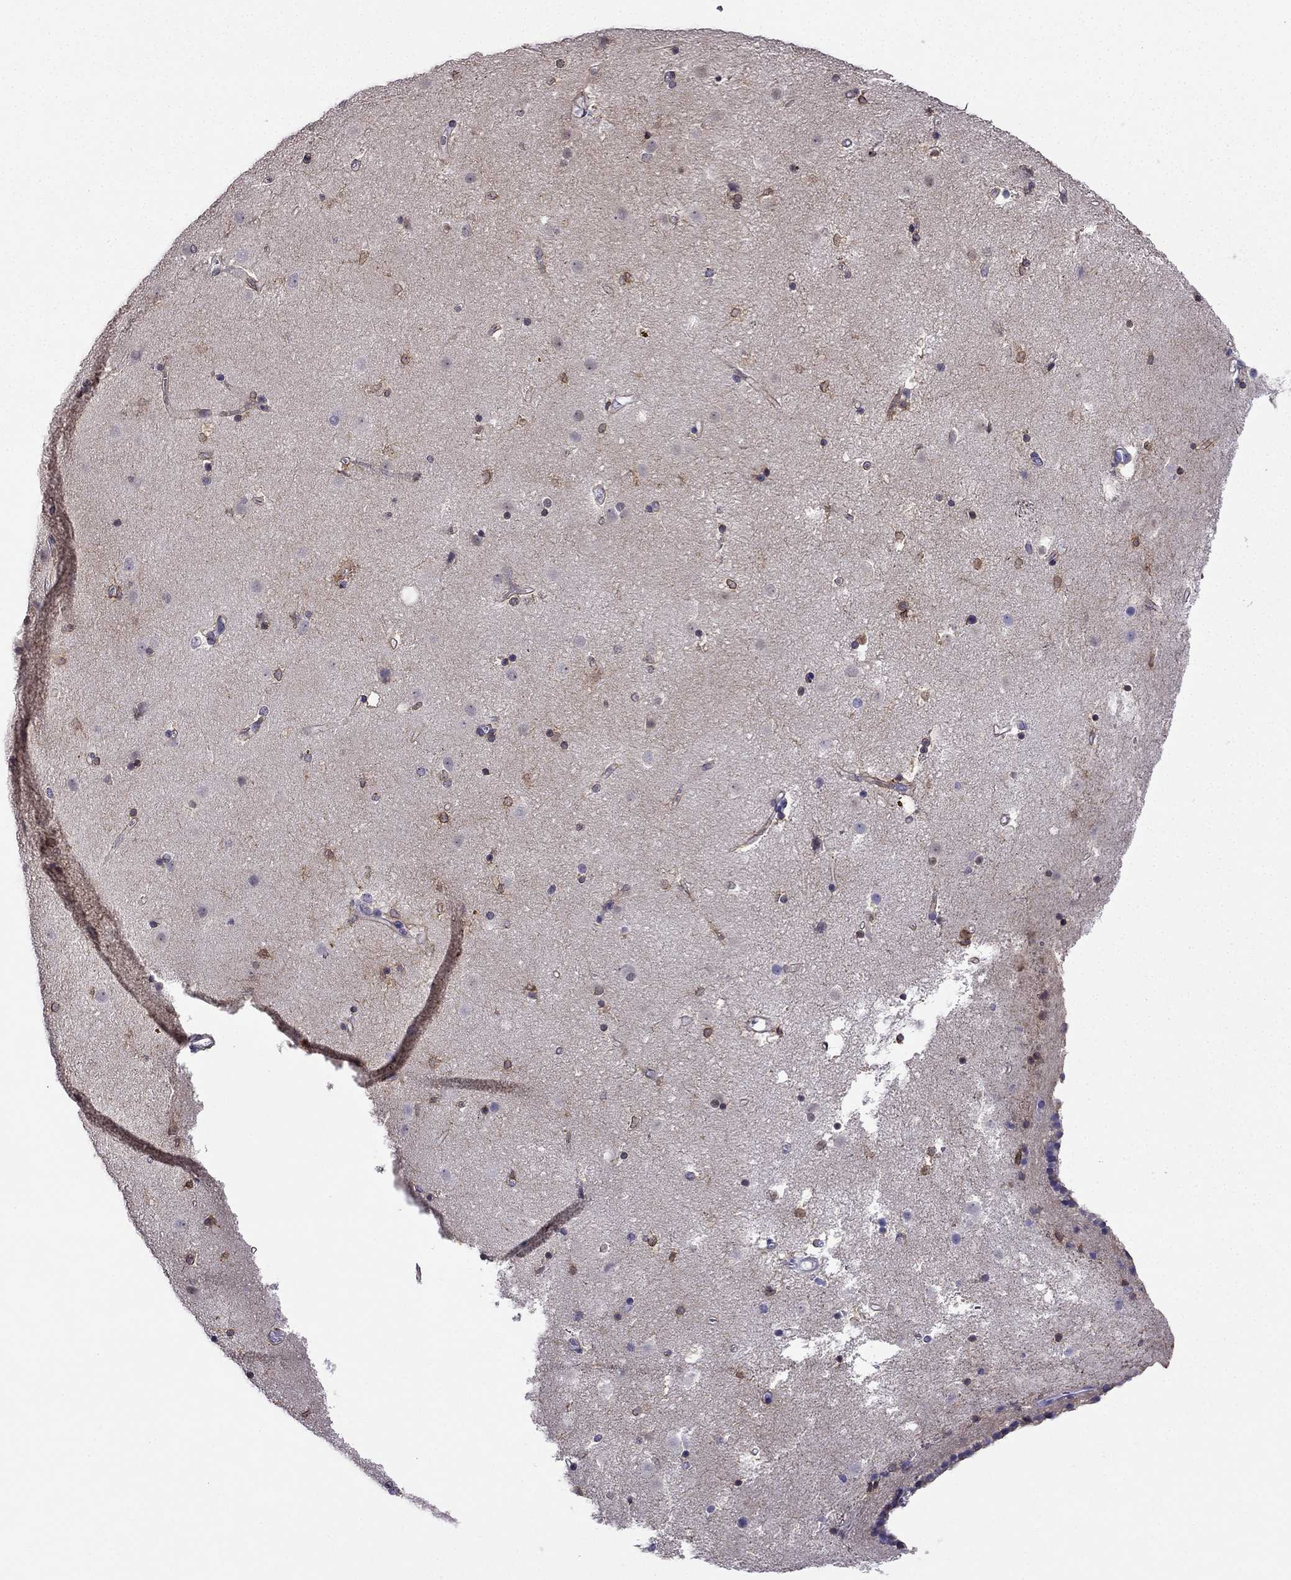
{"staining": {"intensity": "strong", "quantity": "<25%", "location": "cytoplasmic/membranous"}, "tissue": "caudate", "cell_type": "Glial cells", "image_type": "normal", "snomed": [{"axis": "morphology", "description": "Normal tissue, NOS"}, {"axis": "topography", "description": "Lateral ventricle wall"}], "caption": "The photomicrograph displays staining of normal caudate, revealing strong cytoplasmic/membranous protein expression (brown color) within glial cells. The staining is performed using DAB brown chromogen to label protein expression. The nuclei are counter-stained blue using hematoxylin.", "gene": "KCNJ10", "patient": {"sex": "female", "age": 71}}